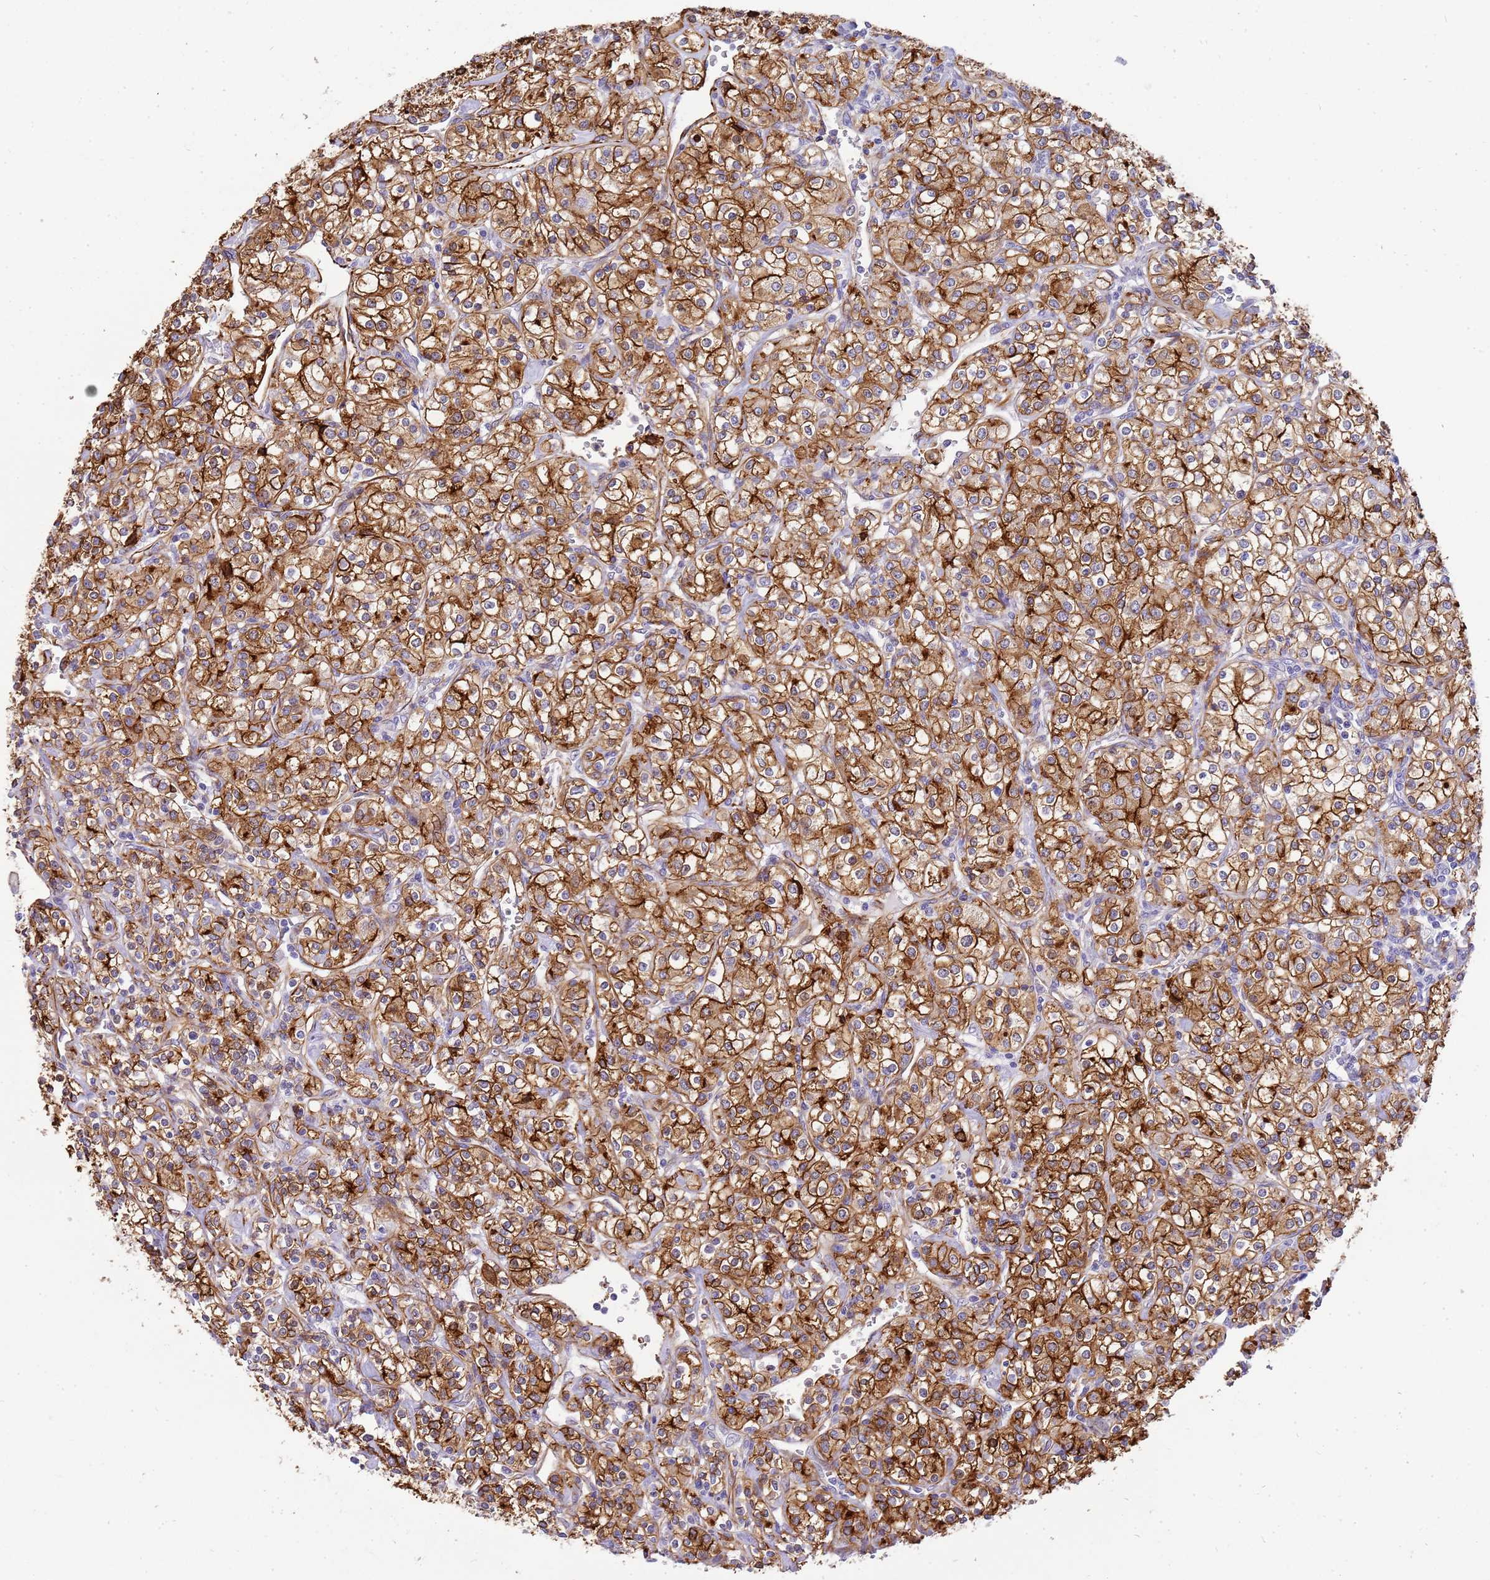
{"staining": {"intensity": "strong", "quantity": ">75%", "location": "cytoplasmic/membranous"}, "tissue": "renal cancer", "cell_type": "Tumor cells", "image_type": "cancer", "snomed": [{"axis": "morphology", "description": "Adenocarcinoma, NOS"}, {"axis": "topography", "description": "Kidney"}], "caption": "Immunohistochemical staining of human adenocarcinoma (renal) reveals high levels of strong cytoplasmic/membranous staining in approximately >75% of tumor cells.", "gene": "ZDHHC1", "patient": {"sex": "male", "age": 77}}